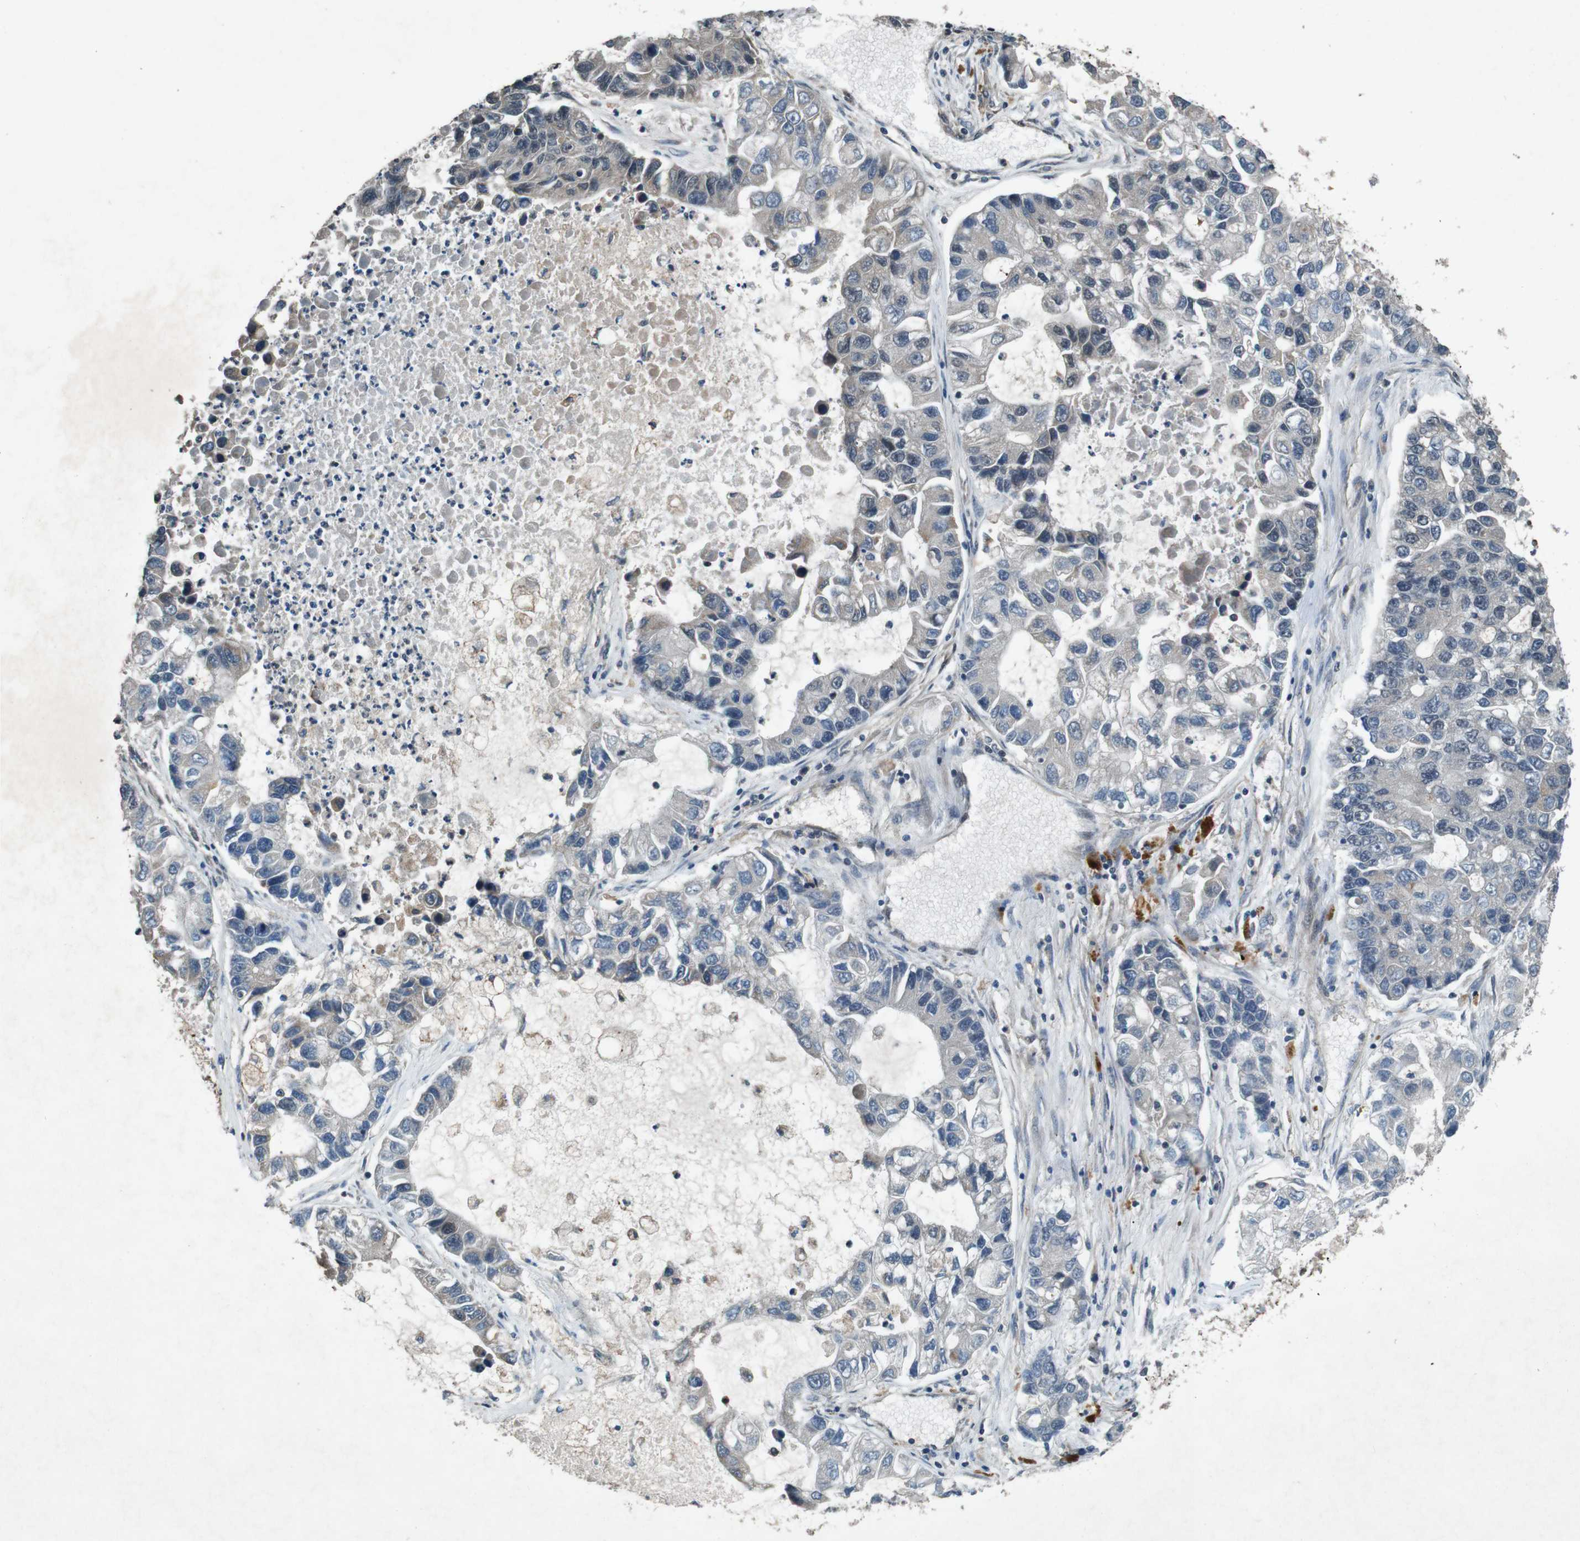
{"staining": {"intensity": "weak", "quantity": "<25%", "location": "cytoplasmic/membranous,nuclear"}, "tissue": "lung cancer", "cell_type": "Tumor cells", "image_type": "cancer", "snomed": [{"axis": "morphology", "description": "Adenocarcinoma, NOS"}, {"axis": "topography", "description": "Lung"}], "caption": "There is no significant positivity in tumor cells of lung cancer. Brightfield microscopy of immunohistochemistry (IHC) stained with DAB (3,3'-diaminobenzidine) (brown) and hematoxylin (blue), captured at high magnification.", "gene": "SOCS1", "patient": {"sex": "female", "age": 51}}